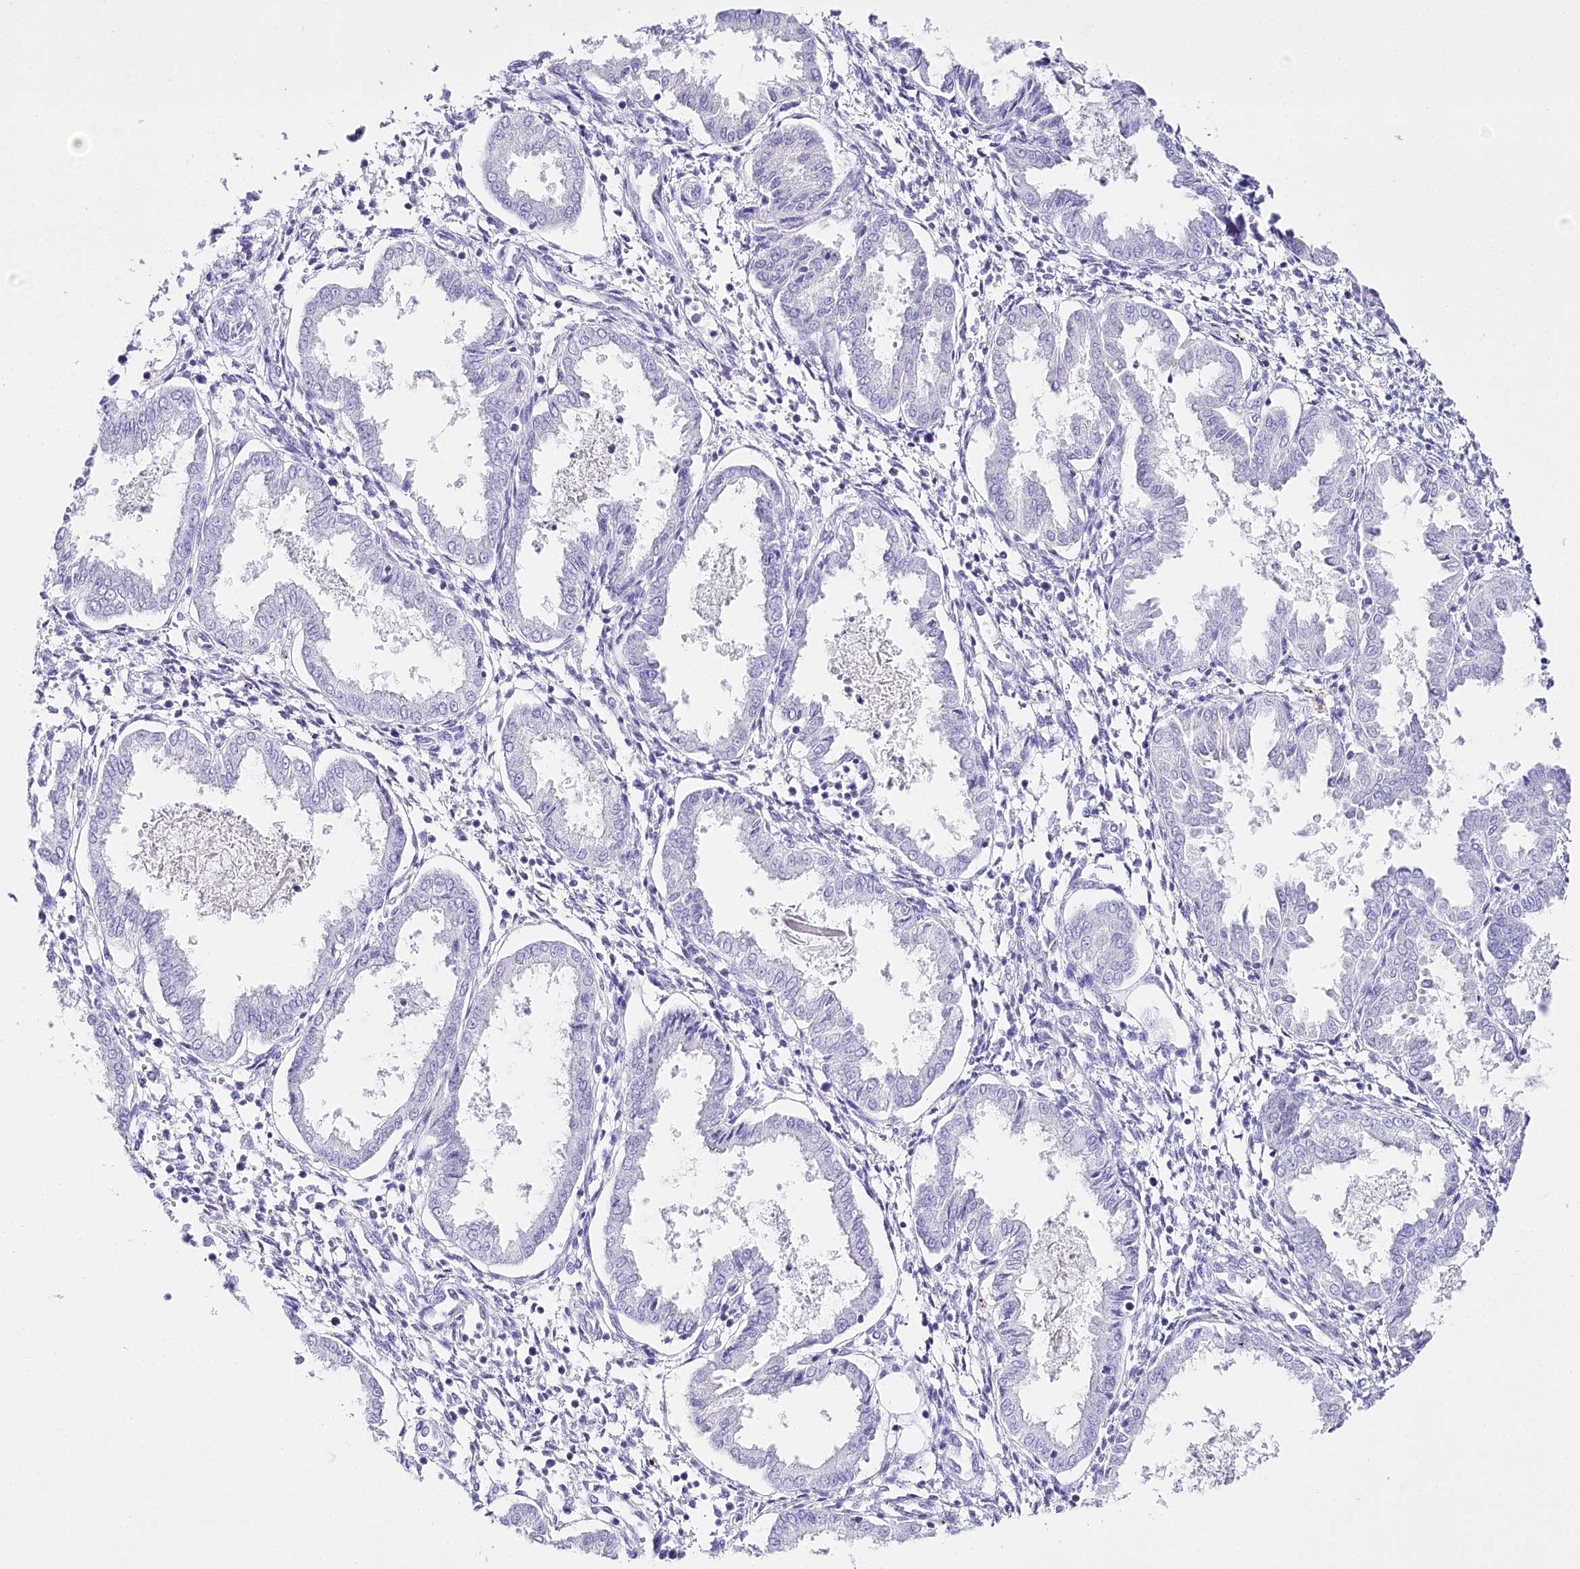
{"staining": {"intensity": "negative", "quantity": "none", "location": "none"}, "tissue": "endometrium", "cell_type": "Cells in endometrial stroma", "image_type": "normal", "snomed": [{"axis": "morphology", "description": "Normal tissue, NOS"}, {"axis": "topography", "description": "Endometrium"}], "caption": "IHC of normal human endometrium demonstrates no expression in cells in endometrial stroma. (DAB immunohistochemistry, high magnification).", "gene": "CSN3", "patient": {"sex": "female", "age": 33}}